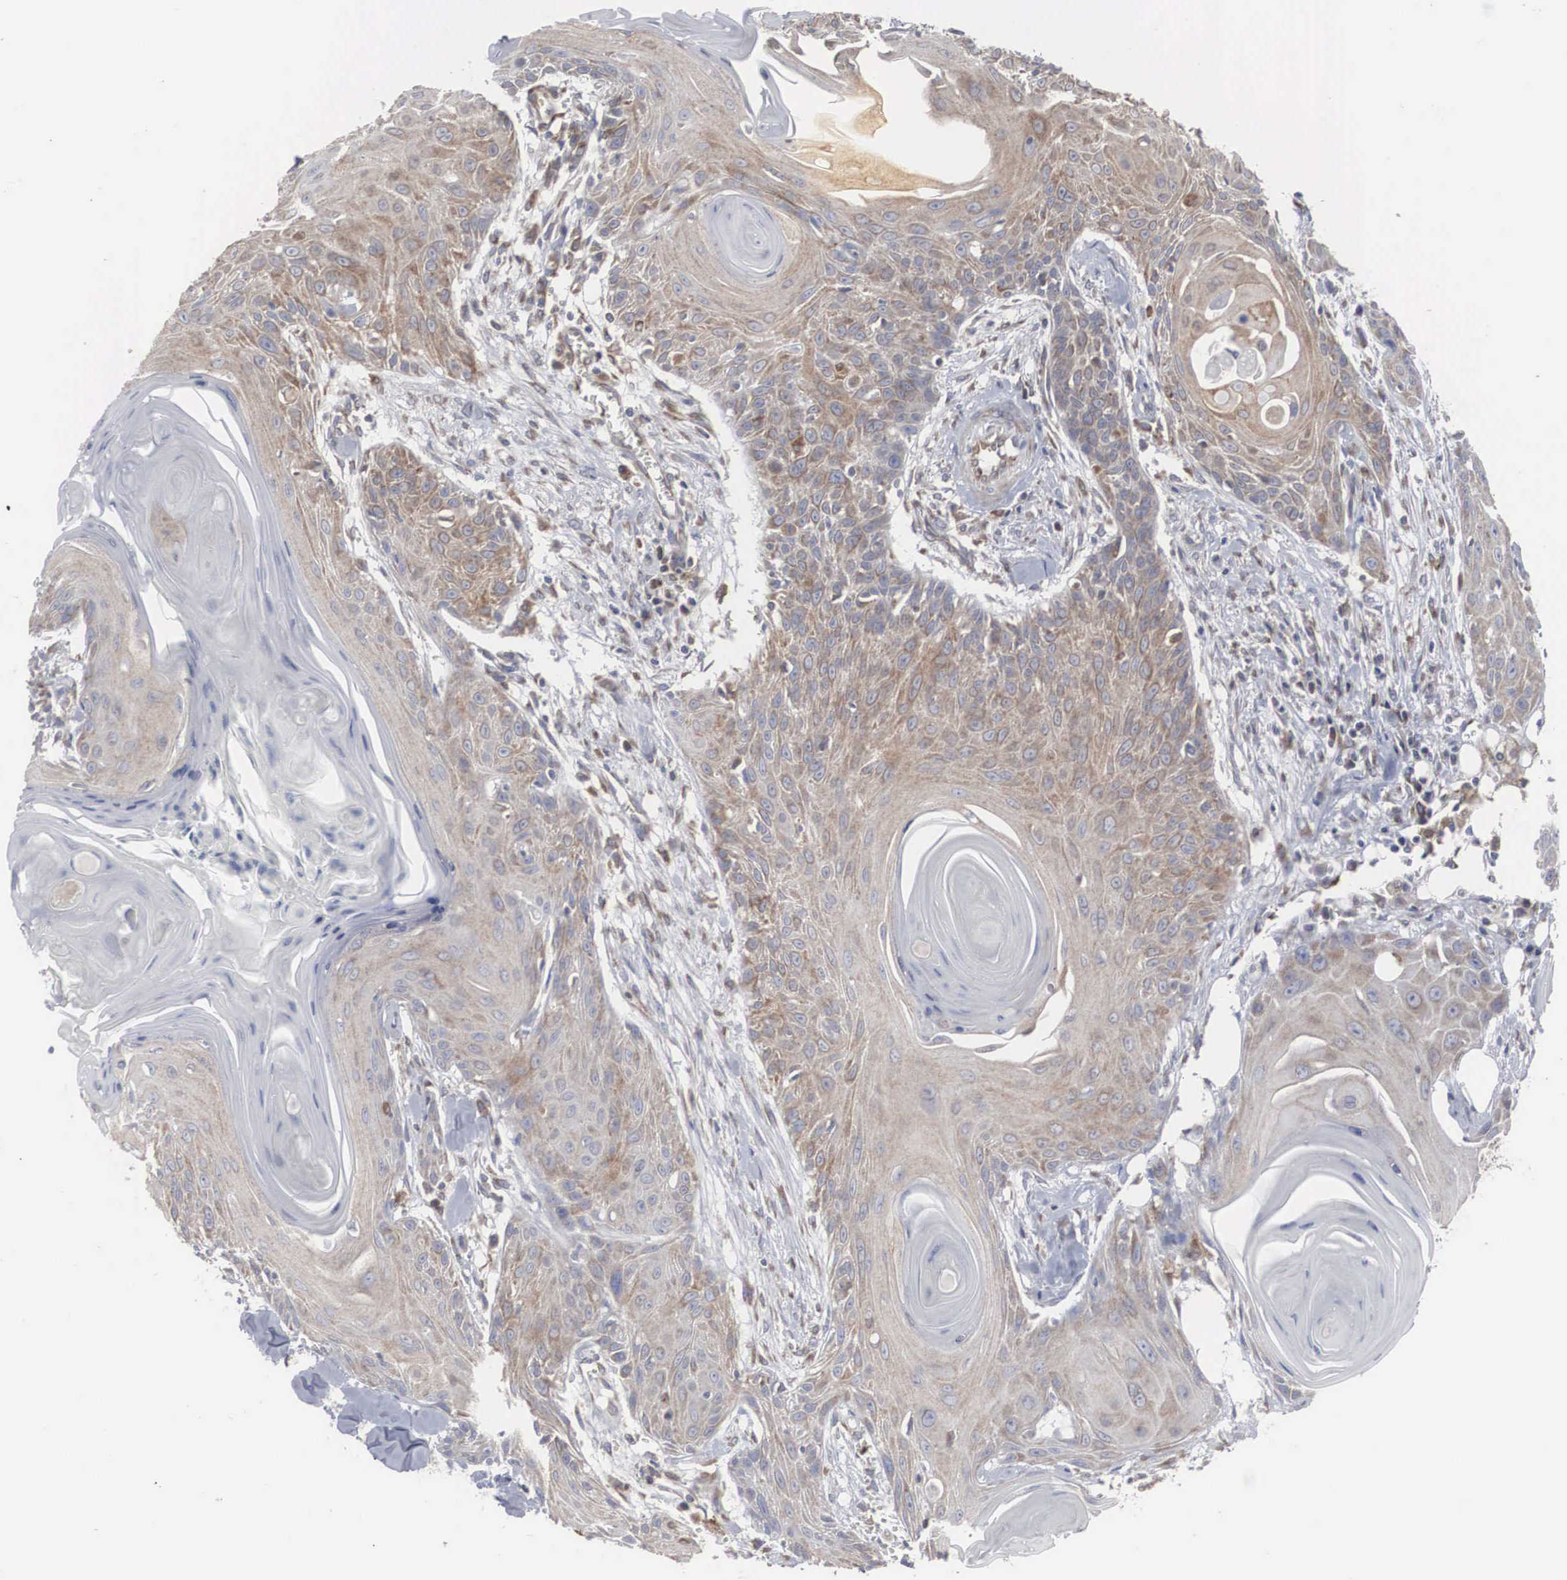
{"staining": {"intensity": "moderate", "quantity": ">75%", "location": "cytoplasmic/membranous"}, "tissue": "head and neck cancer", "cell_type": "Tumor cells", "image_type": "cancer", "snomed": [{"axis": "morphology", "description": "Squamous cell carcinoma, NOS"}, {"axis": "morphology", "description": "Squamous cell carcinoma, metastatic, NOS"}, {"axis": "topography", "description": "Lymph node"}, {"axis": "topography", "description": "Salivary gland"}, {"axis": "topography", "description": "Head-Neck"}], "caption": "Brown immunohistochemical staining in head and neck cancer (metastatic squamous cell carcinoma) demonstrates moderate cytoplasmic/membranous expression in approximately >75% of tumor cells. (Brightfield microscopy of DAB IHC at high magnification).", "gene": "MIA2", "patient": {"sex": "female", "age": 74}}